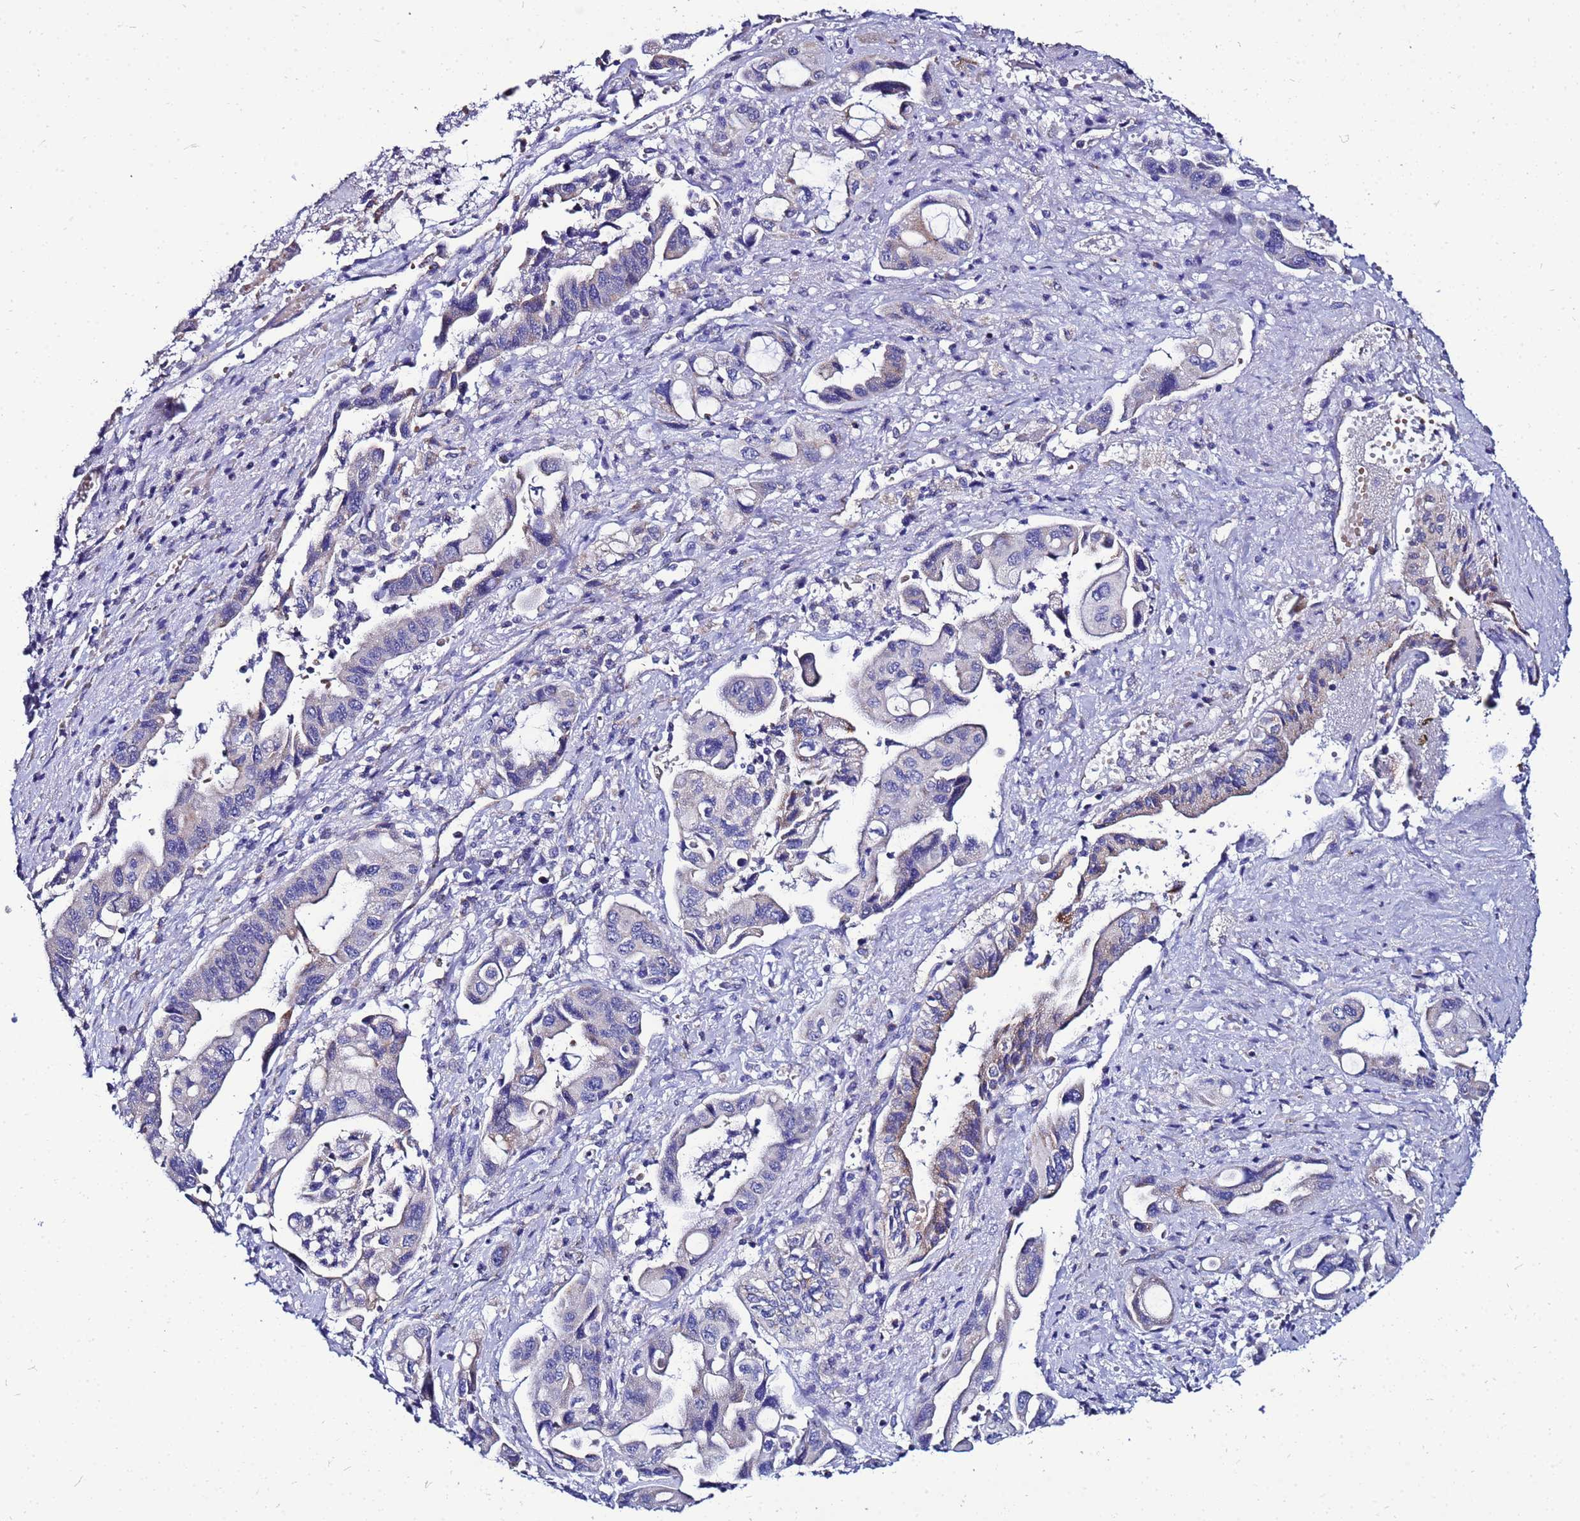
{"staining": {"intensity": "weak", "quantity": "<25%", "location": "cytoplasmic/membranous"}, "tissue": "pancreatic cancer", "cell_type": "Tumor cells", "image_type": "cancer", "snomed": [{"axis": "morphology", "description": "Adenocarcinoma, NOS"}, {"axis": "topography", "description": "Pancreas"}], "caption": "This micrograph is of adenocarcinoma (pancreatic) stained with IHC to label a protein in brown with the nuclei are counter-stained blue. There is no expression in tumor cells.", "gene": "FAHD2A", "patient": {"sex": "female", "age": 50}}